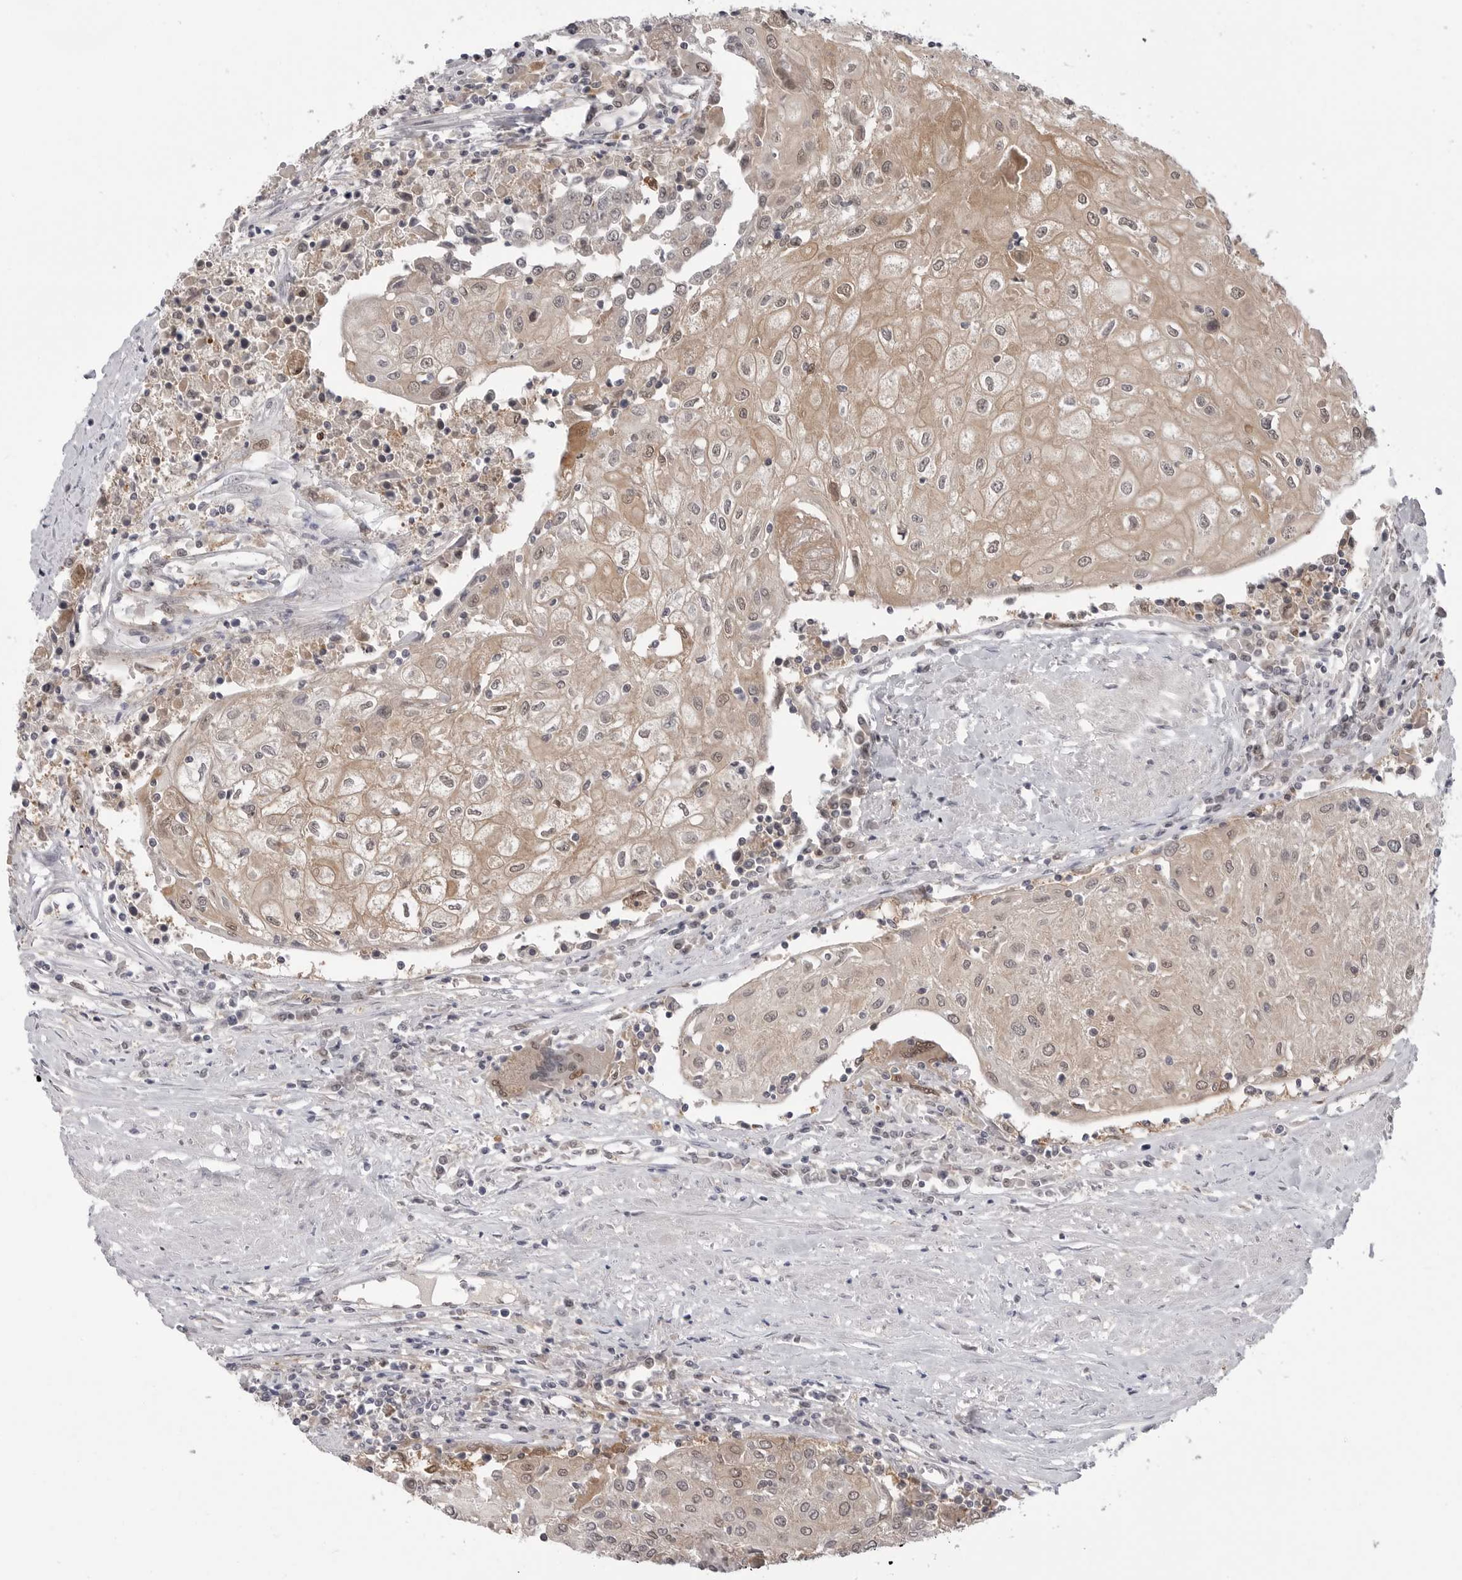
{"staining": {"intensity": "weak", "quantity": "25%-75%", "location": "cytoplasmic/membranous,nuclear"}, "tissue": "urothelial cancer", "cell_type": "Tumor cells", "image_type": "cancer", "snomed": [{"axis": "morphology", "description": "Urothelial carcinoma, High grade"}, {"axis": "topography", "description": "Urinary bladder"}], "caption": "Human high-grade urothelial carcinoma stained with a brown dye reveals weak cytoplasmic/membranous and nuclear positive staining in about 25%-75% of tumor cells.", "gene": "PNPO", "patient": {"sex": "female", "age": 85}}